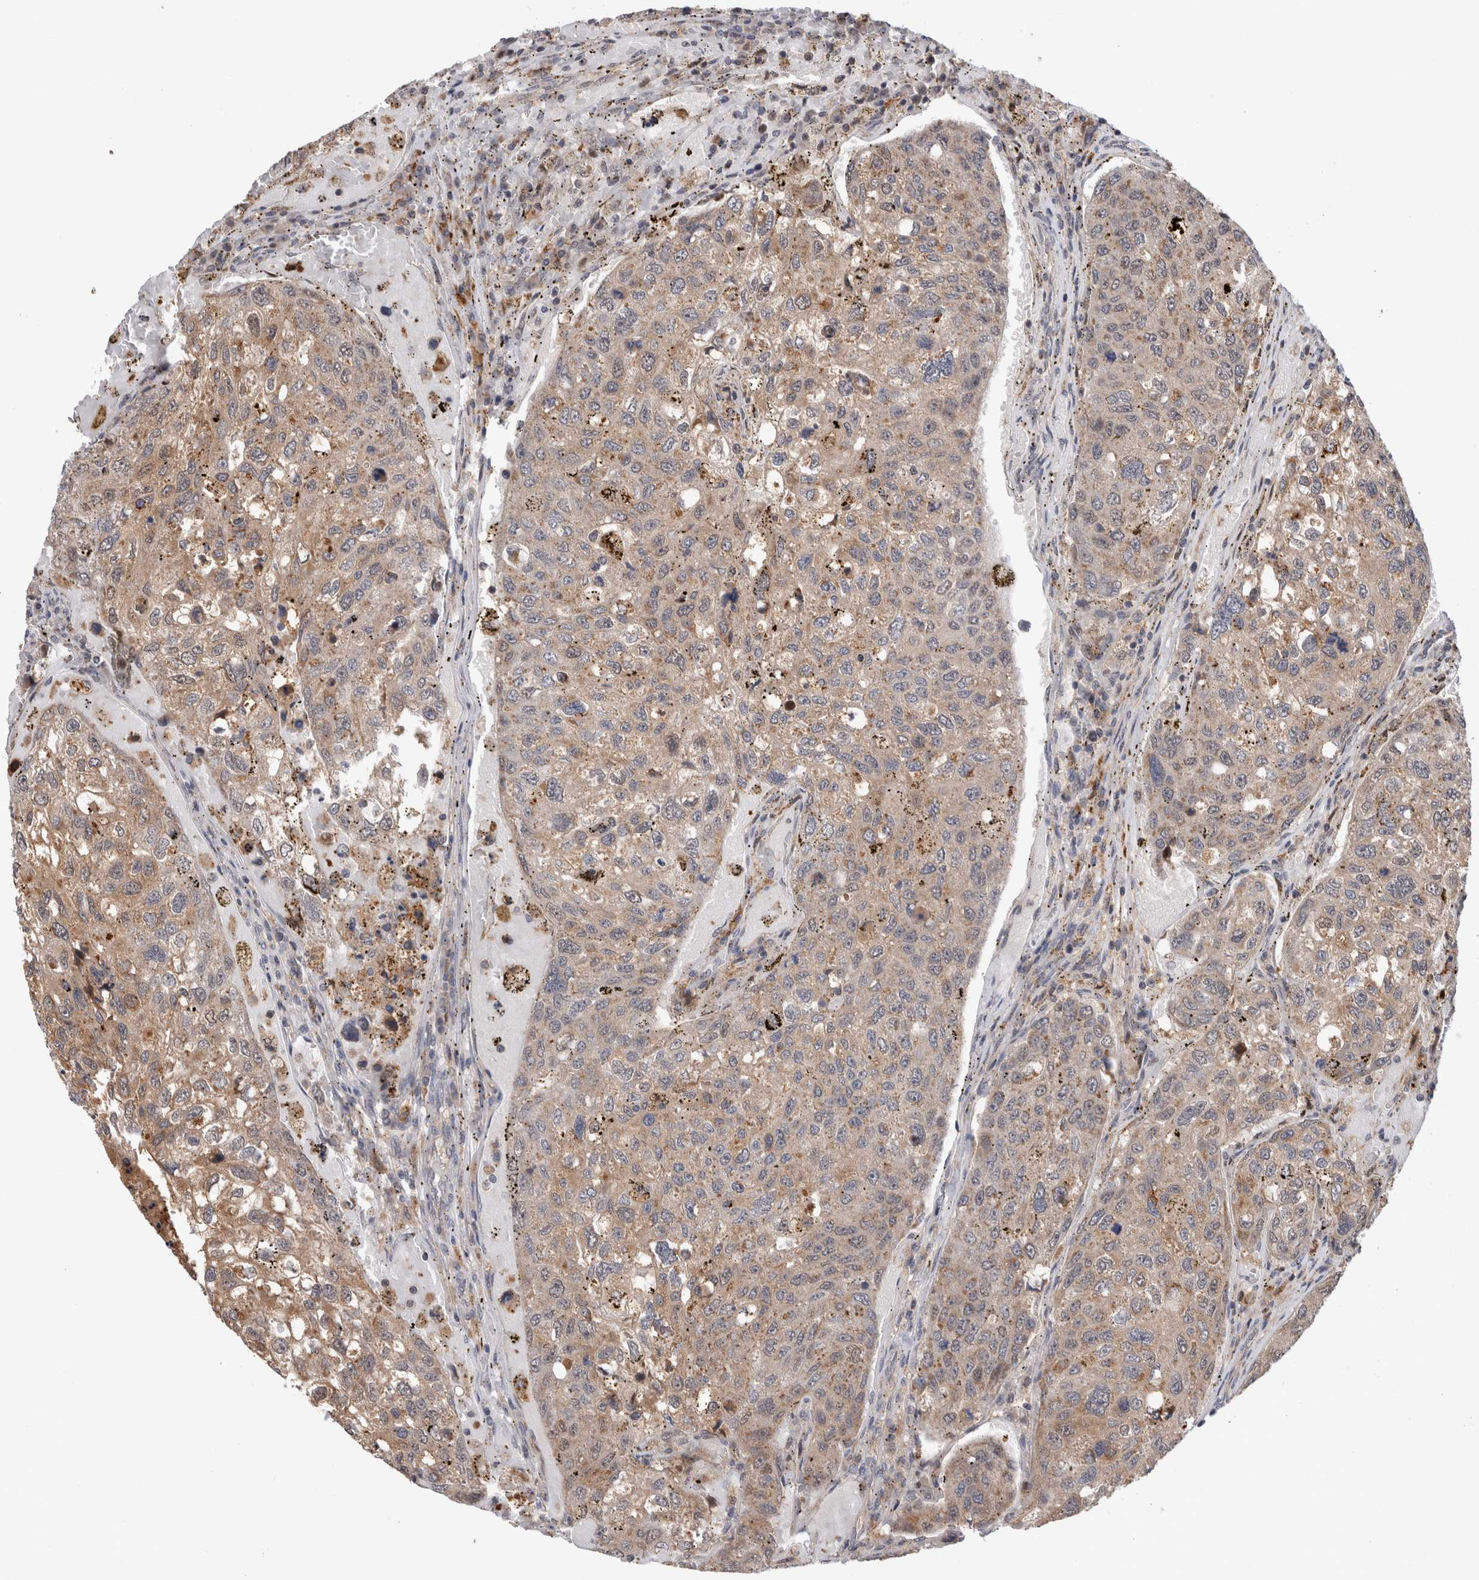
{"staining": {"intensity": "weak", "quantity": ">75%", "location": "cytoplasmic/membranous"}, "tissue": "urothelial cancer", "cell_type": "Tumor cells", "image_type": "cancer", "snomed": [{"axis": "morphology", "description": "Urothelial carcinoma, High grade"}, {"axis": "topography", "description": "Lymph node"}, {"axis": "topography", "description": "Urinary bladder"}], "caption": "IHC (DAB) staining of human high-grade urothelial carcinoma reveals weak cytoplasmic/membranous protein positivity in approximately >75% of tumor cells.", "gene": "MRPL37", "patient": {"sex": "male", "age": 51}}